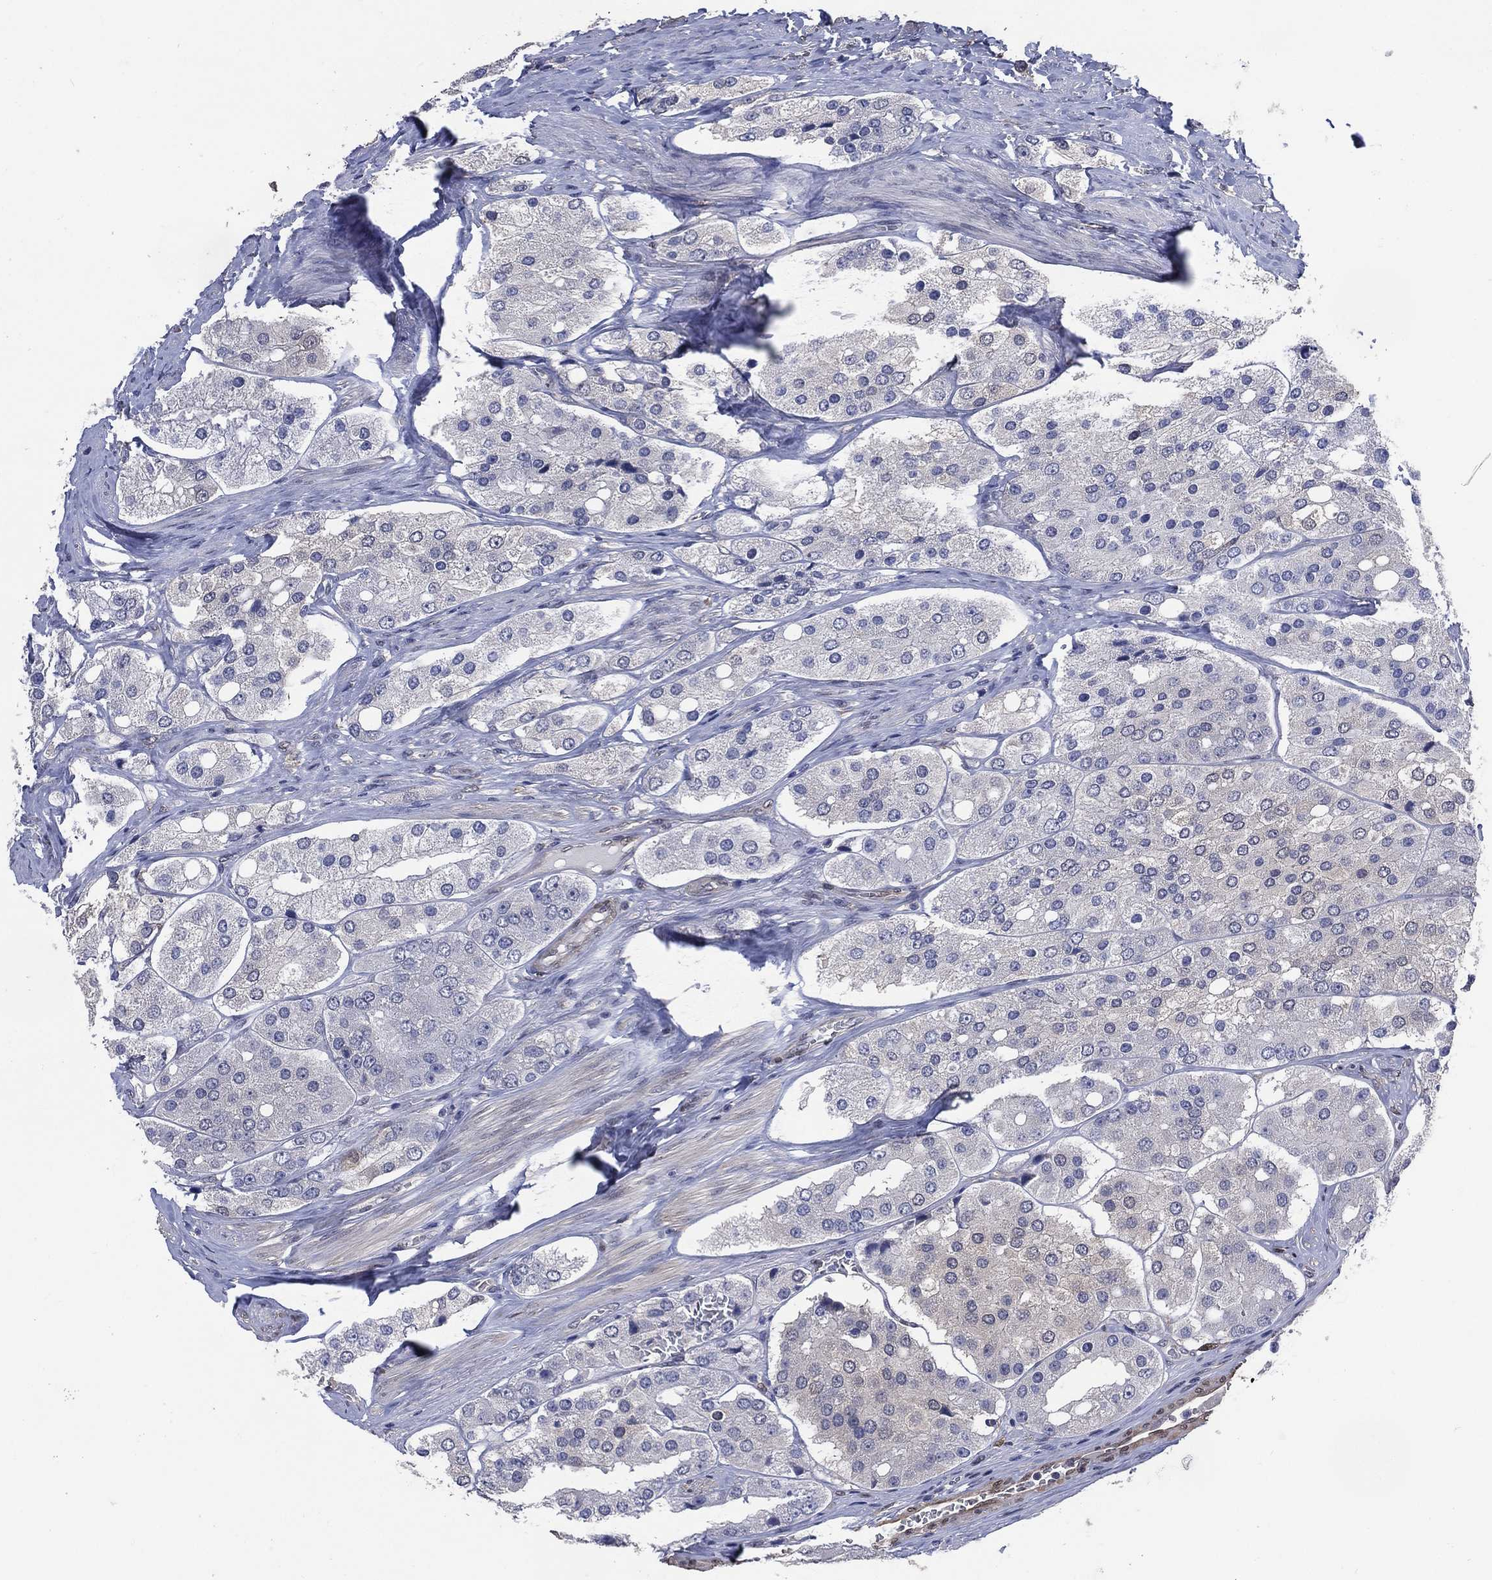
{"staining": {"intensity": "negative", "quantity": "none", "location": "none"}, "tissue": "prostate cancer", "cell_type": "Tumor cells", "image_type": "cancer", "snomed": [{"axis": "morphology", "description": "Adenocarcinoma, Low grade"}, {"axis": "topography", "description": "Prostate"}], "caption": "Tumor cells are negative for protein expression in human prostate cancer (low-grade adenocarcinoma).", "gene": "AK1", "patient": {"sex": "male", "age": 69}}